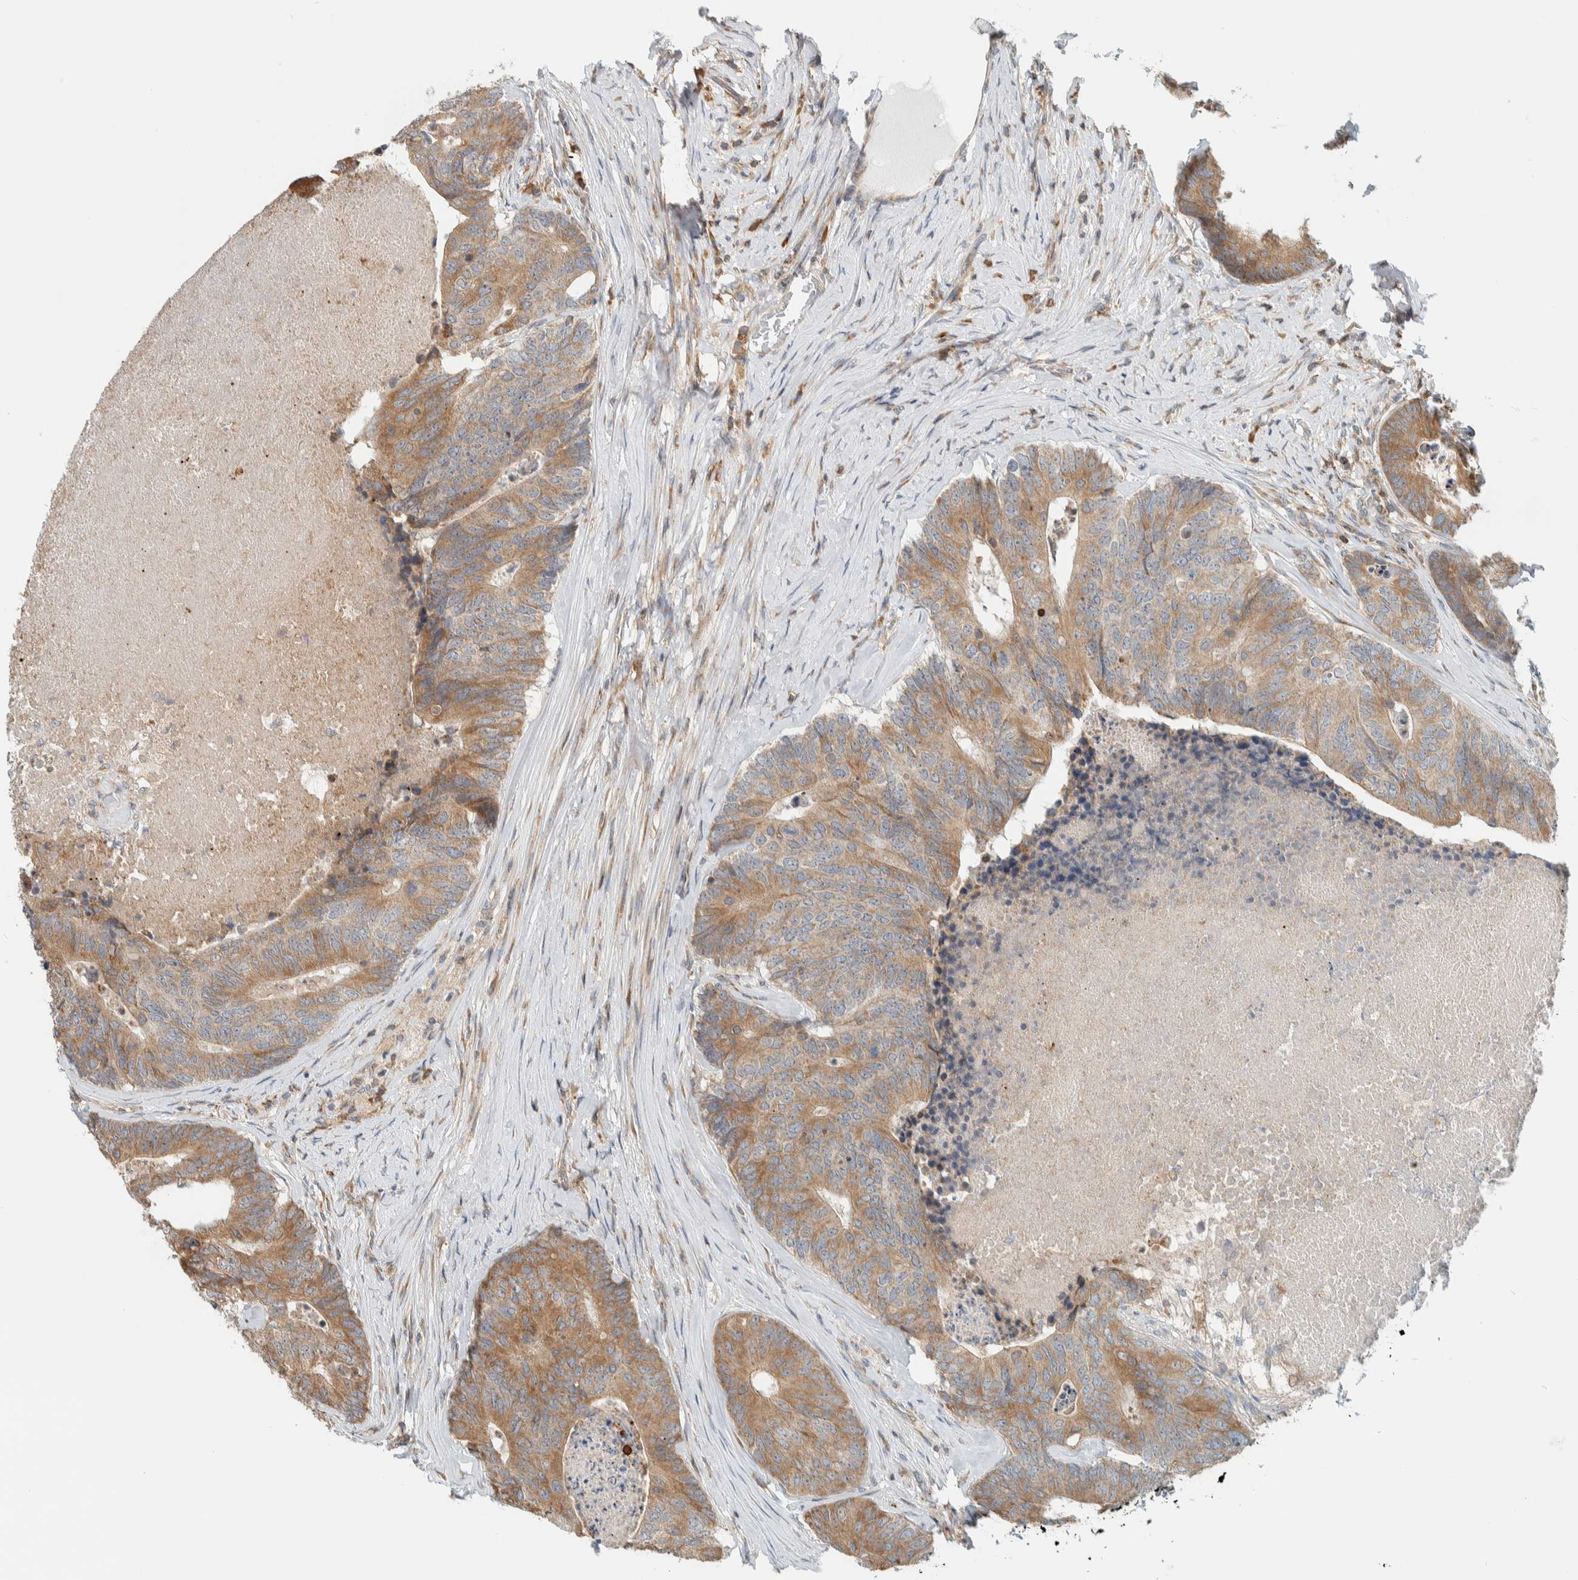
{"staining": {"intensity": "moderate", "quantity": ">75%", "location": "cytoplasmic/membranous"}, "tissue": "colorectal cancer", "cell_type": "Tumor cells", "image_type": "cancer", "snomed": [{"axis": "morphology", "description": "Adenocarcinoma, NOS"}, {"axis": "topography", "description": "Colon"}], "caption": "Immunohistochemical staining of colorectal cancer exhibits medium levels of moderate cytoplasmic/membranous expression in about >75% of tumor cells.", "gene": "CCDC57", "patient": {"sex": "female", "age": 67}}